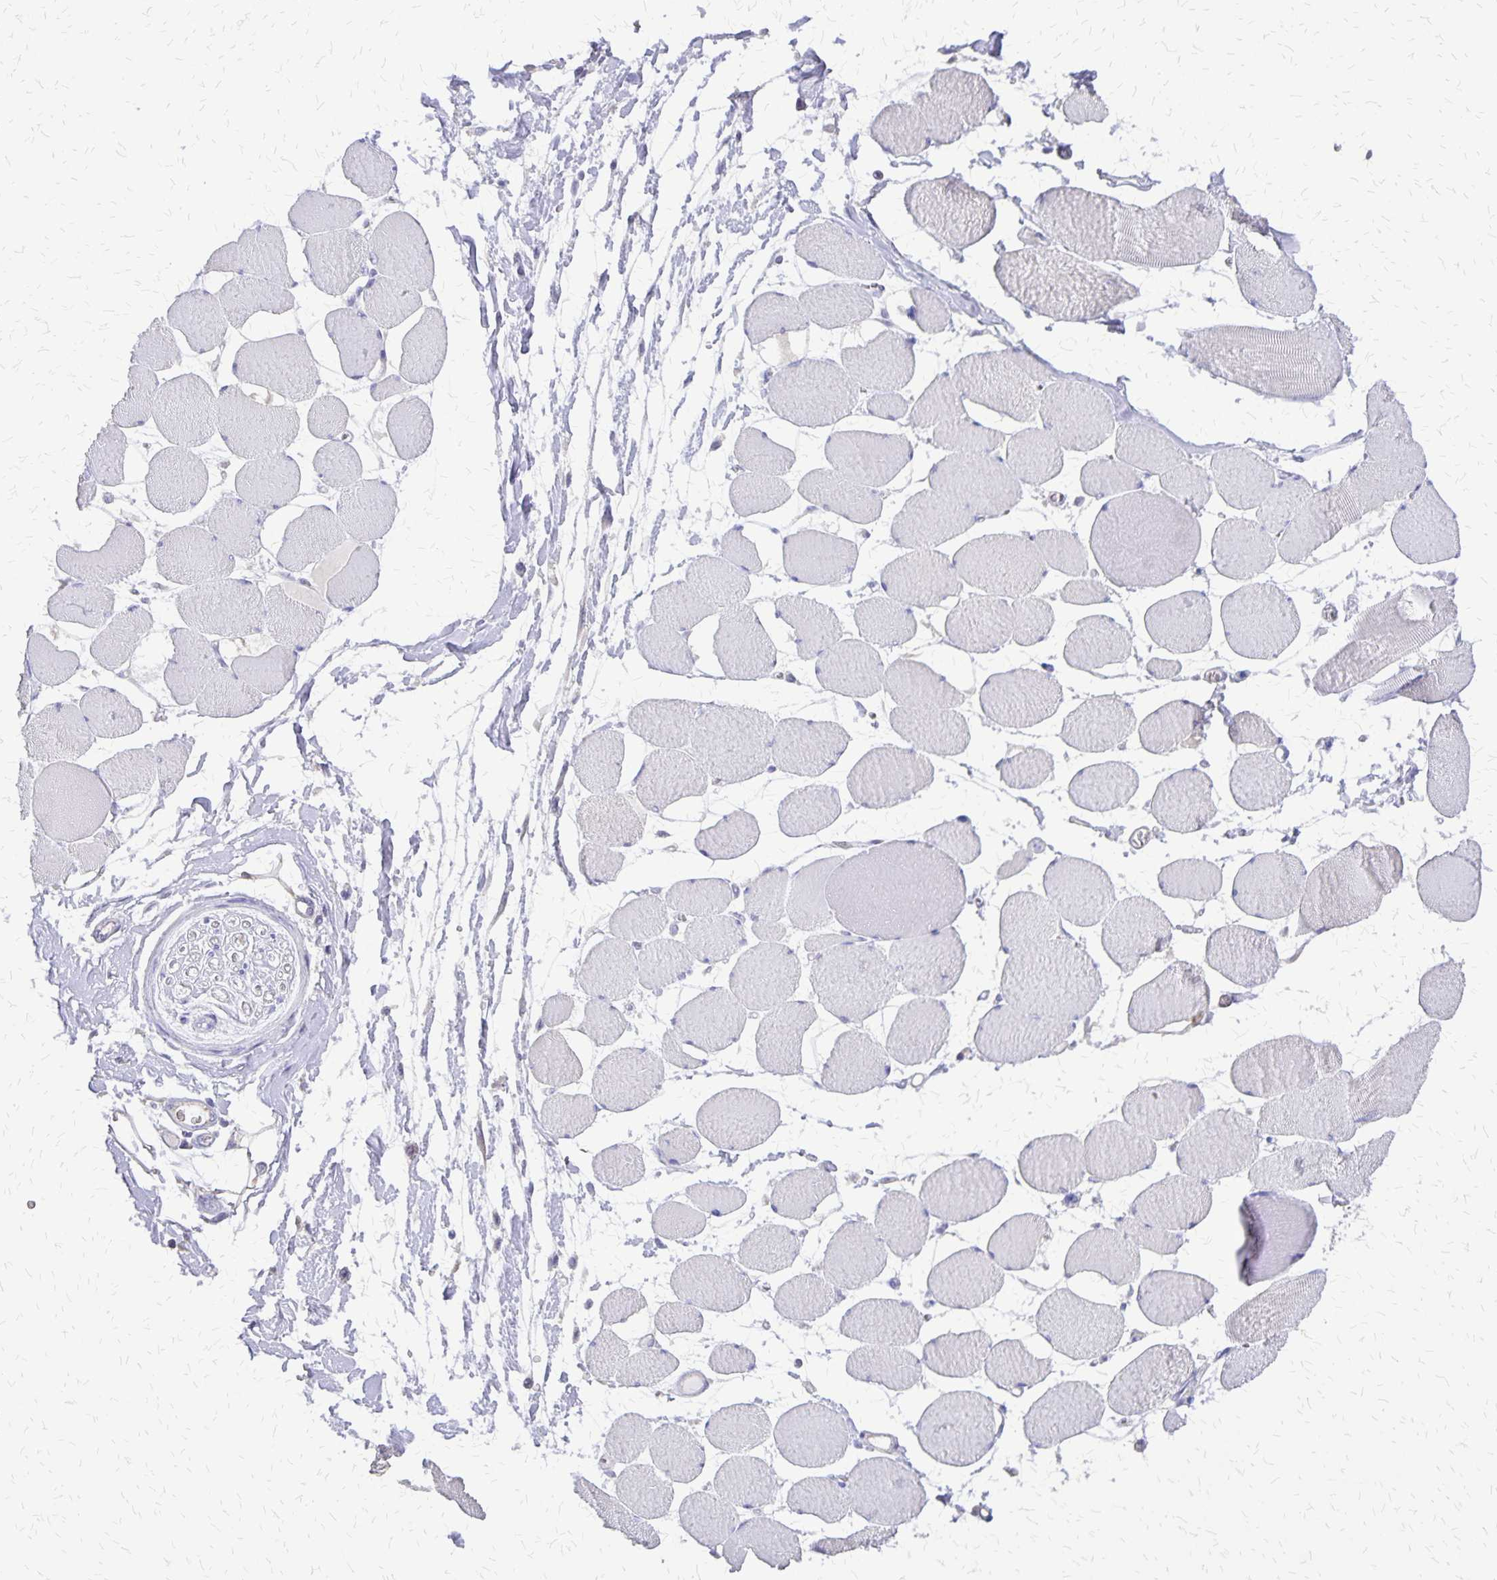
{"staining": {"intensity": "negative", "quantity": "none", "location": "none"}, "tissue": "skeletal muscle", "cell_type": "Myocytes", "image_type": "normal", "snomed": [{"axis": "morphology", "description": "Normal tissue, NOS"}, {"axis": "topography", "description": "Skeletal muscle"}], "caption": "Micrograph shows no significant protein positivity in myocytes of normal skeletal muscle.", "gene": "SI", "patient": {"sex": "female", "age": 75}}